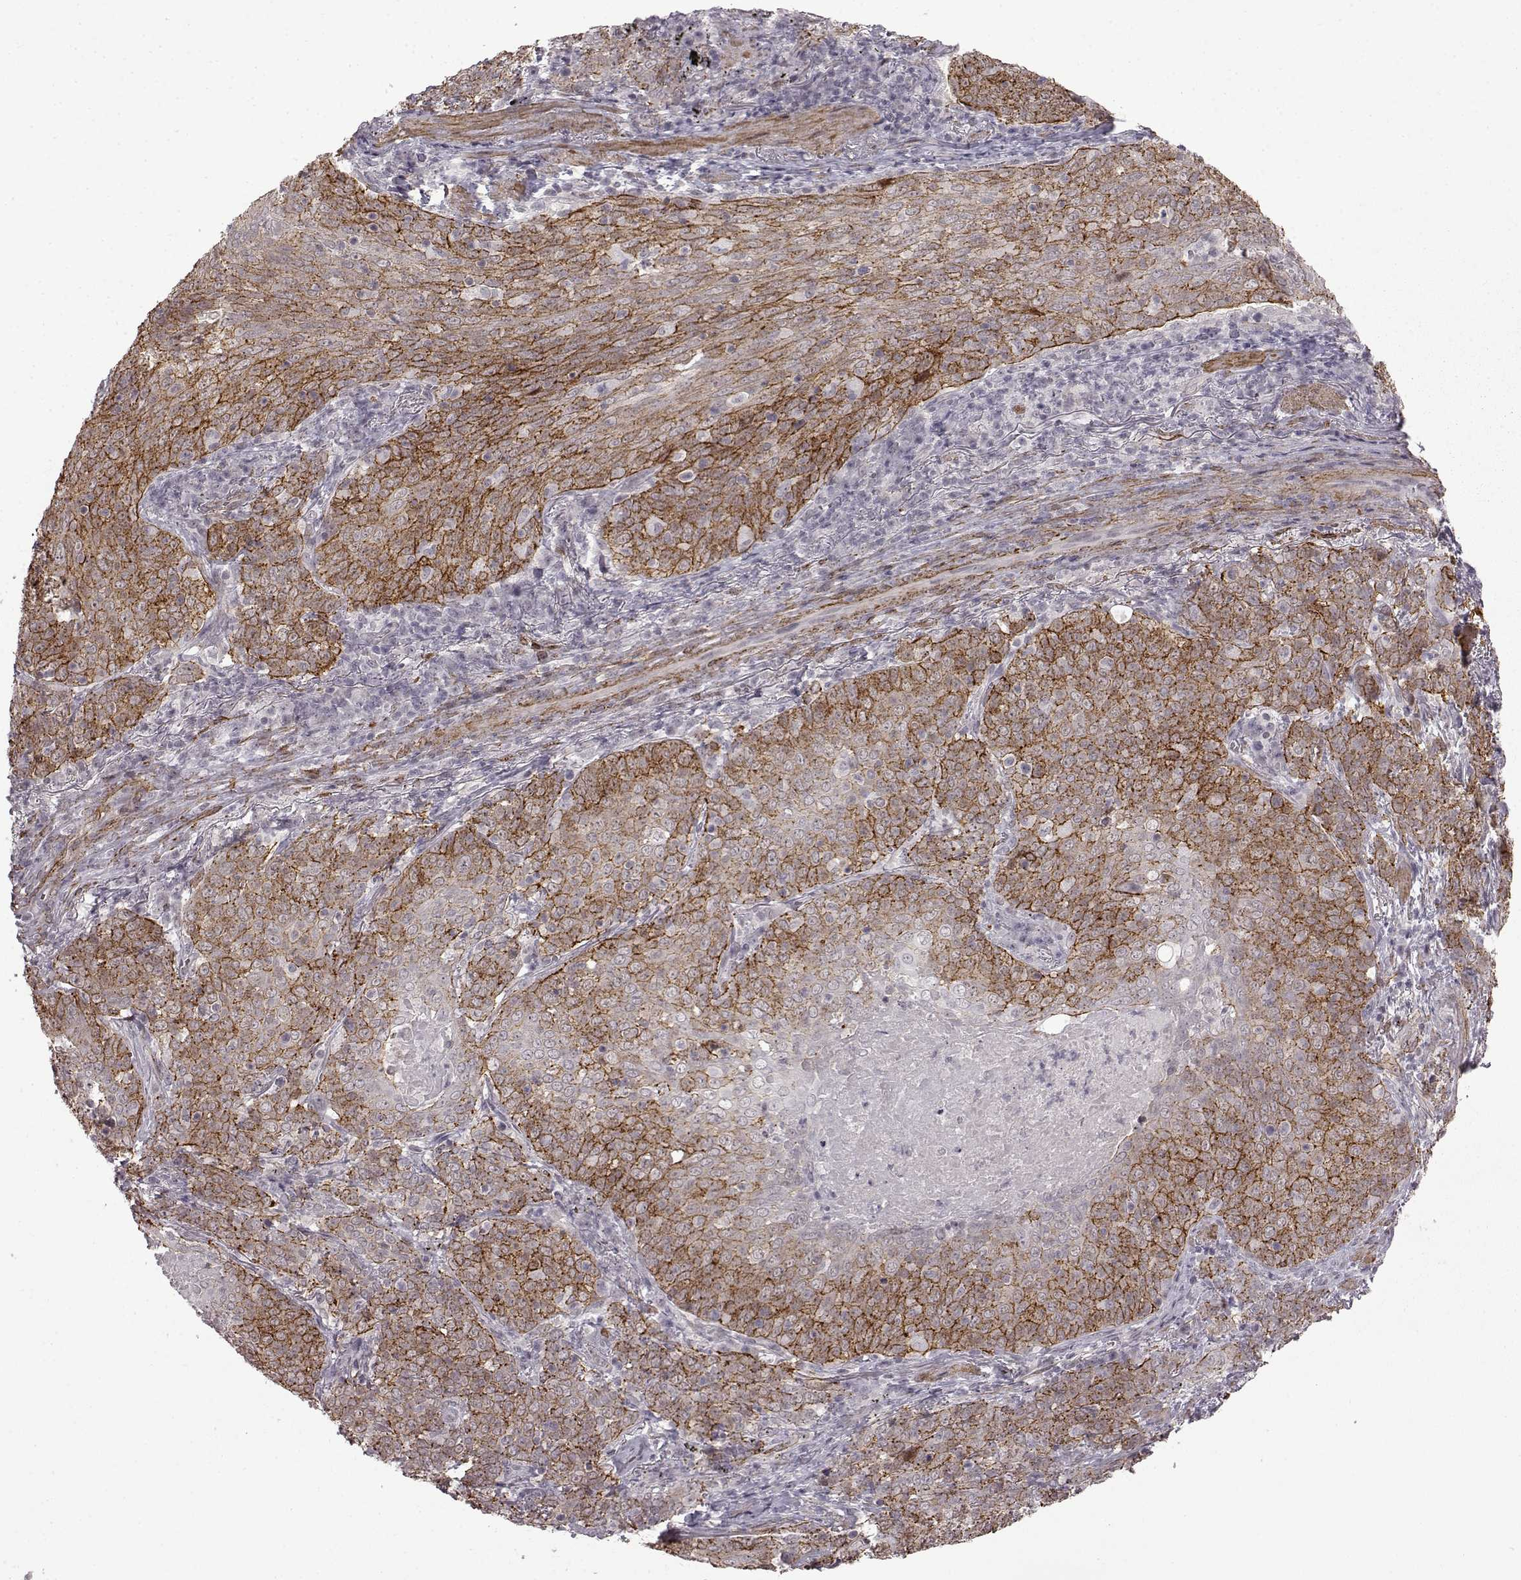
{"staining": {"intensity": "strong", "quantity": "25%-75%", "location": "cytoplasmic/membranous"}, "tissue": "lung cancer", "cell_type": "Tumor cells", "image_type": "cancer", "snomed": [{"axis": "morphology", "description": "Squamous cell carcinoma, NOS"}, {"axis": "topography", "description": "Lung"}], "caption": "Protein staining of lung cancer tissue exhibits strong cytoplasmic/membranous expression in approximately 25%-75% of tumor cells. (DAB (3,3'-diaminobenzidine) = brown stain, brightfield microscopy at high magnification).", "gene": "SYNPO2", "patient": {"sex": "male", "age": 82}}